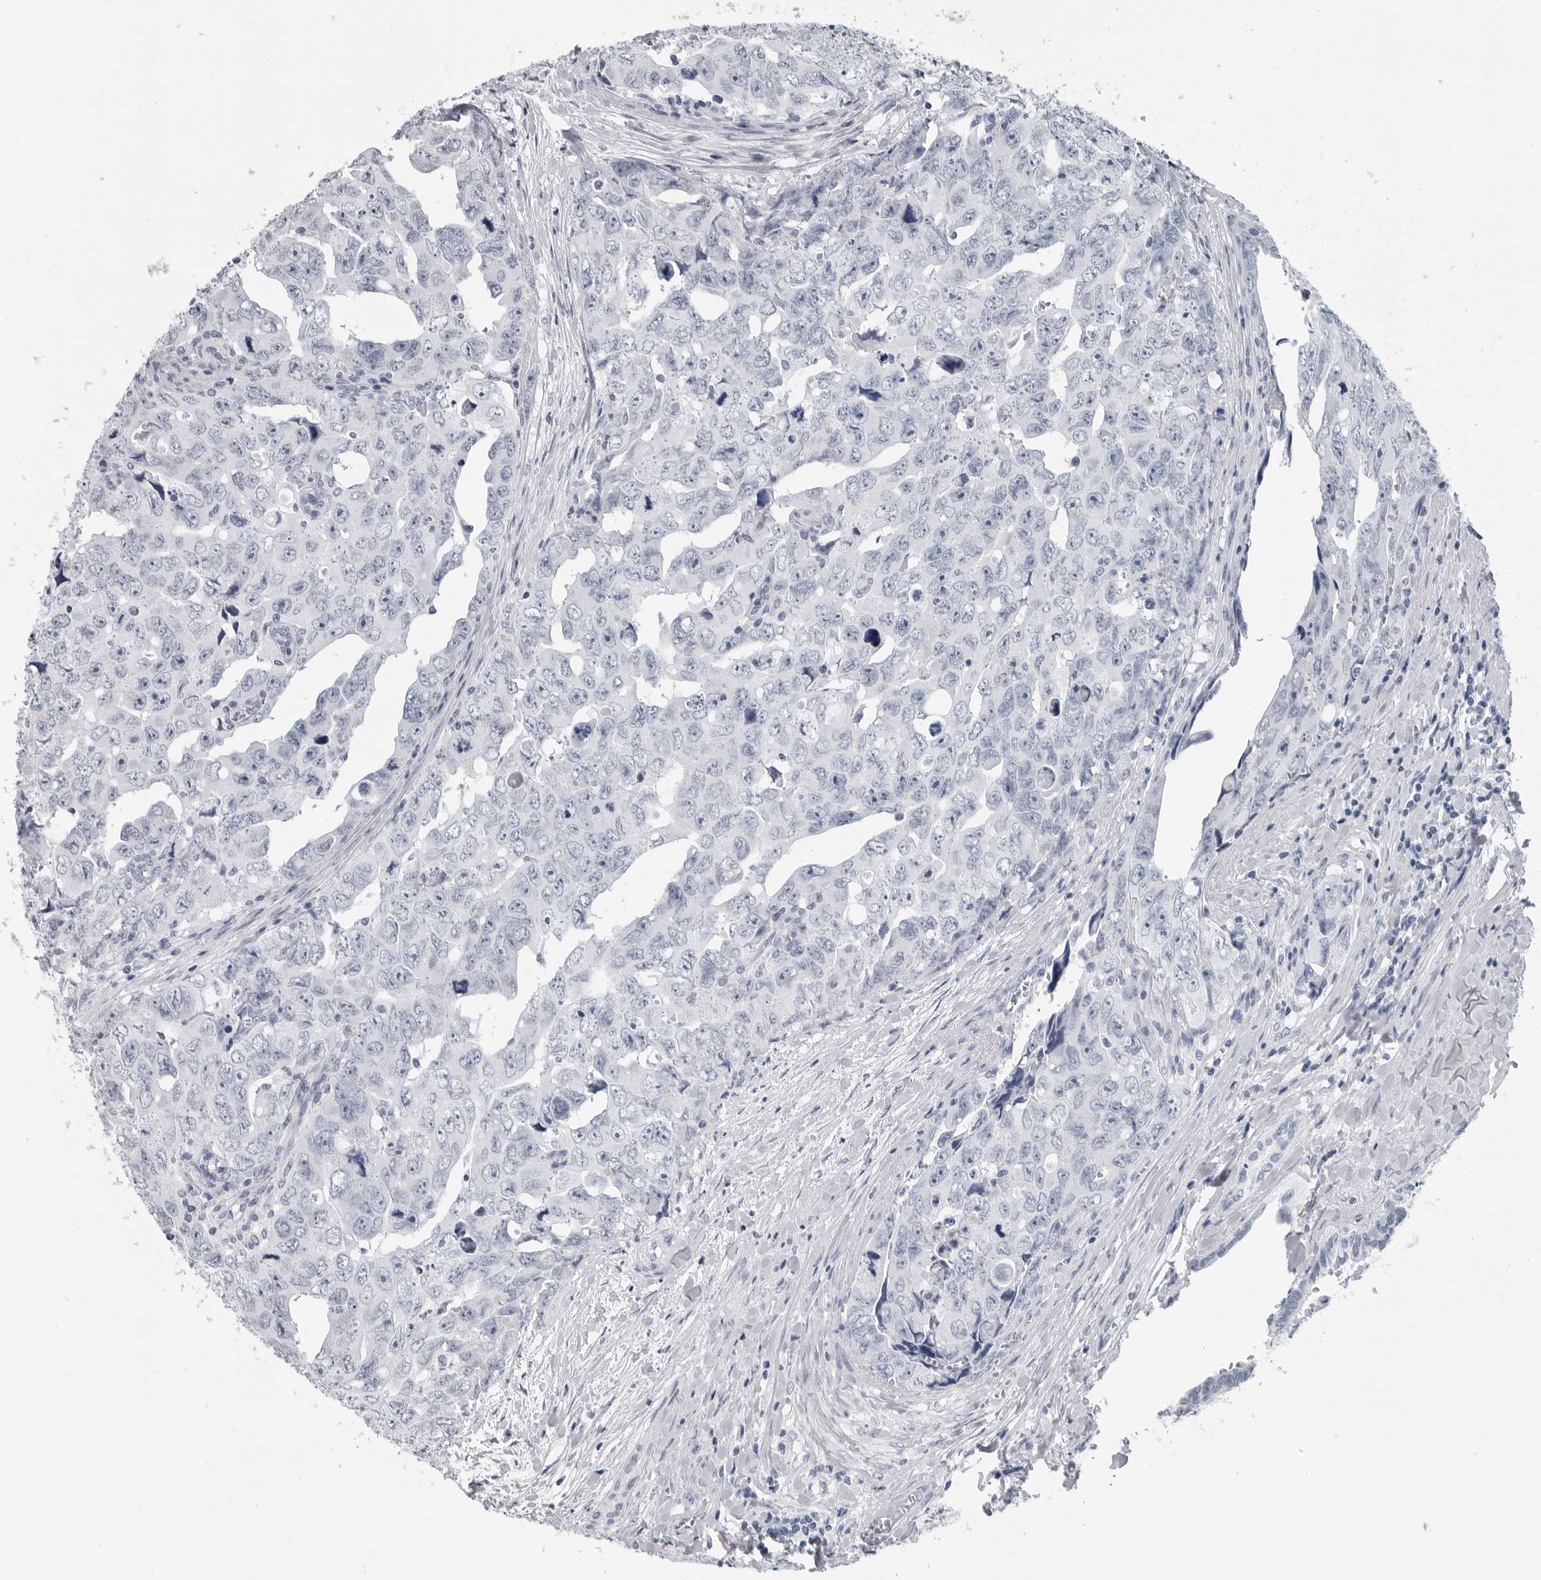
{"staining": {"intensity": "negative", "quantity": "none", "location": "none"}, "tissue": "testis cancer", "cell_type": "Tumor cells", "image_type": "cancer", "snomed": [{"axis": "morphology", "description": "Carcinoma, Embryonal, NOS"}, {"axis": "topography", "description": "Testis"}], "caption": "High power microscopy micrograph of an immunohistochemistry (IHC) photomicrograph of testis embryonal carcinoma, revealing no significant positivity in tumor cells.", "gene": "AMPD1", "patient": {"sex": "male", "age": 28}}